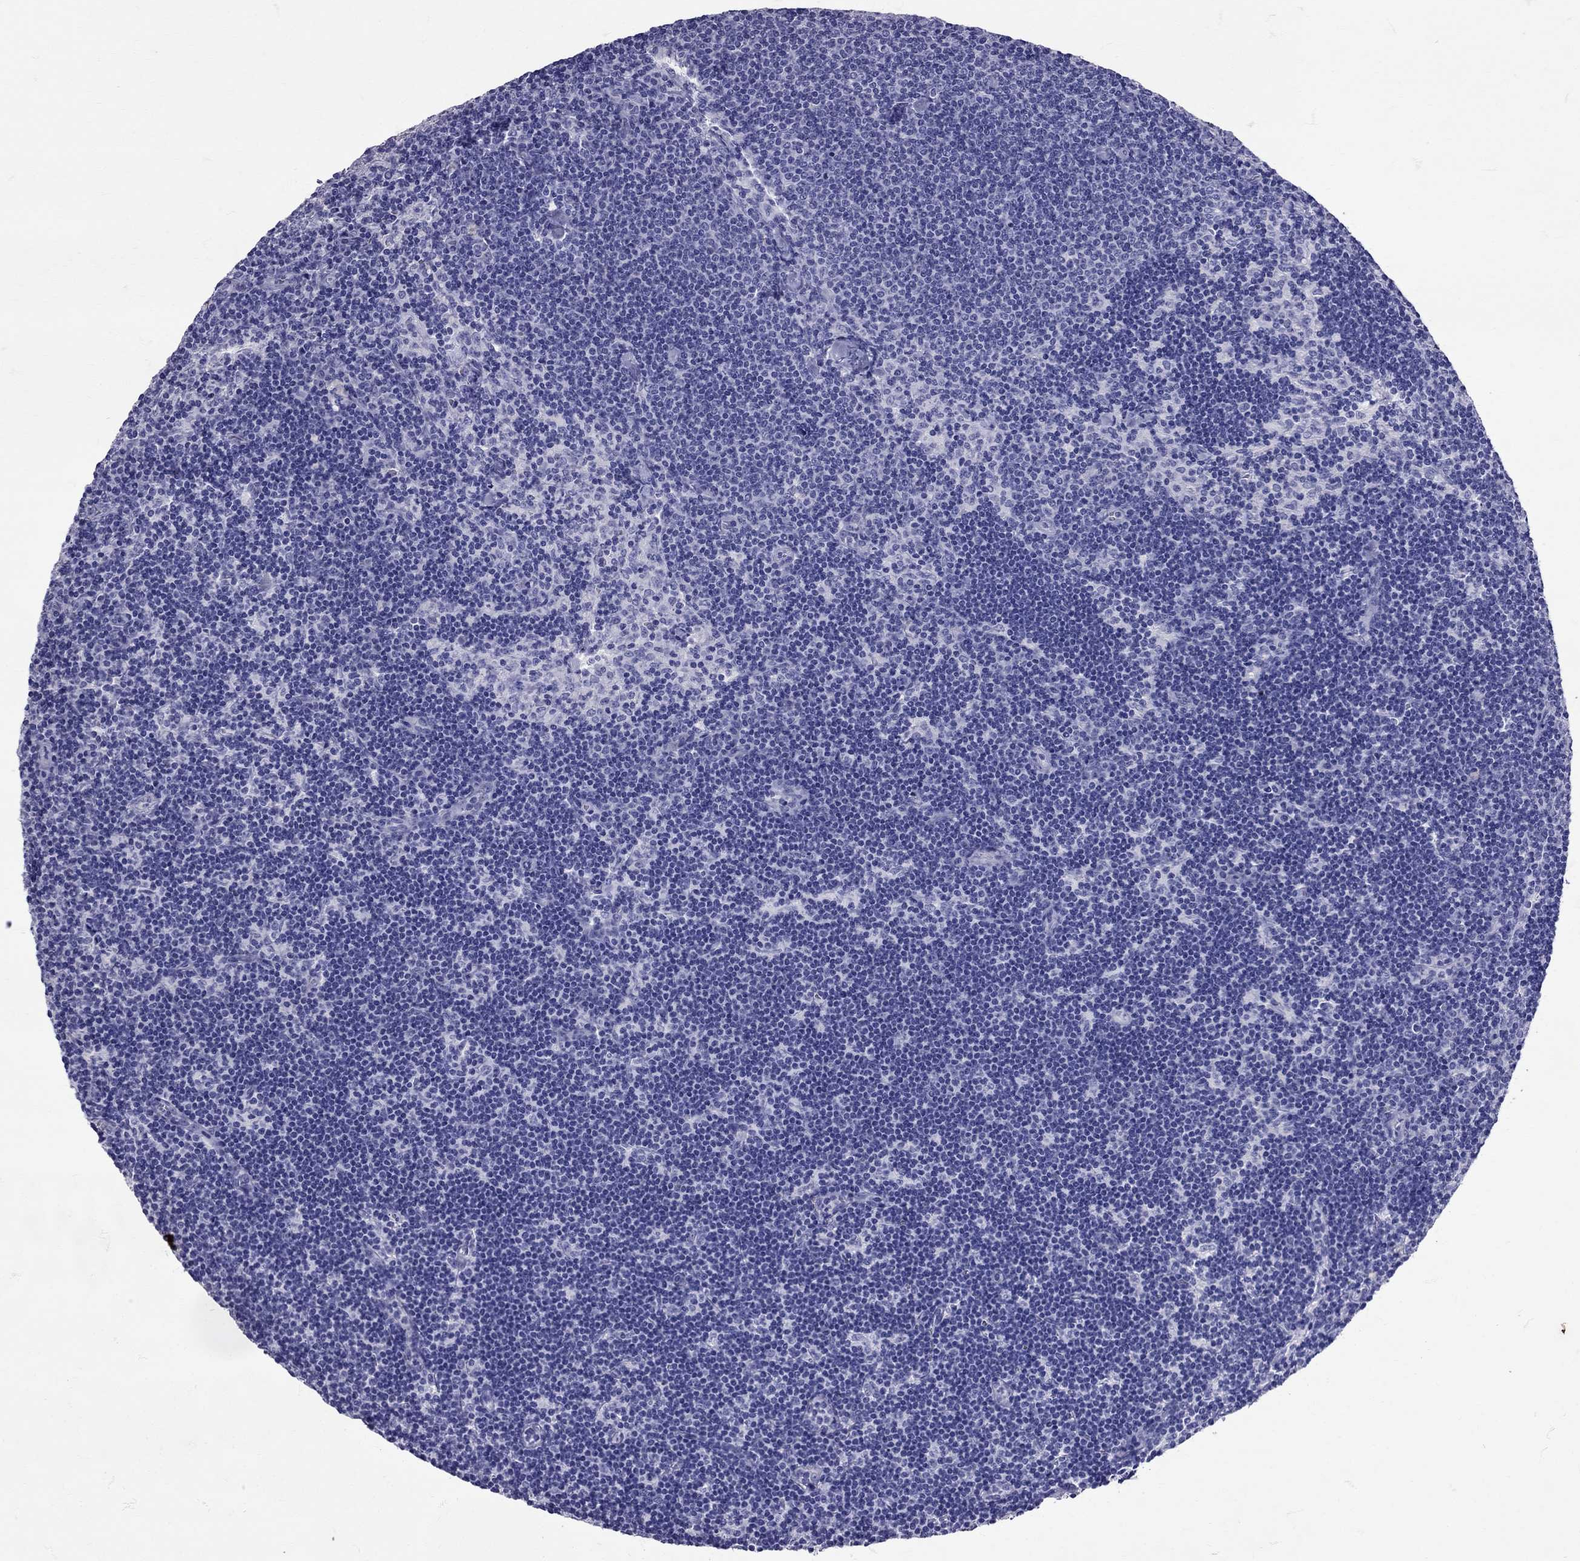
{"staining": {"intensity": "negative", "quantity": "none", "location": "none"}, "tissue": "lymph node", "cell_type": "Germinal center cells", "image_type": "normal", "snomed": [{"axis": "morphology", "description": "Normal tissue, NOS"}, {"axis": "topography", "description": "Lymph node"}], "caption": "High power microscopy micrograph of an immunohistochemistry micrograph of unremarkable lymph node, revealing no significant positivity in germinal center cells.", "gene": "AVP", "patient": {"sex": "female", "age": 34}}